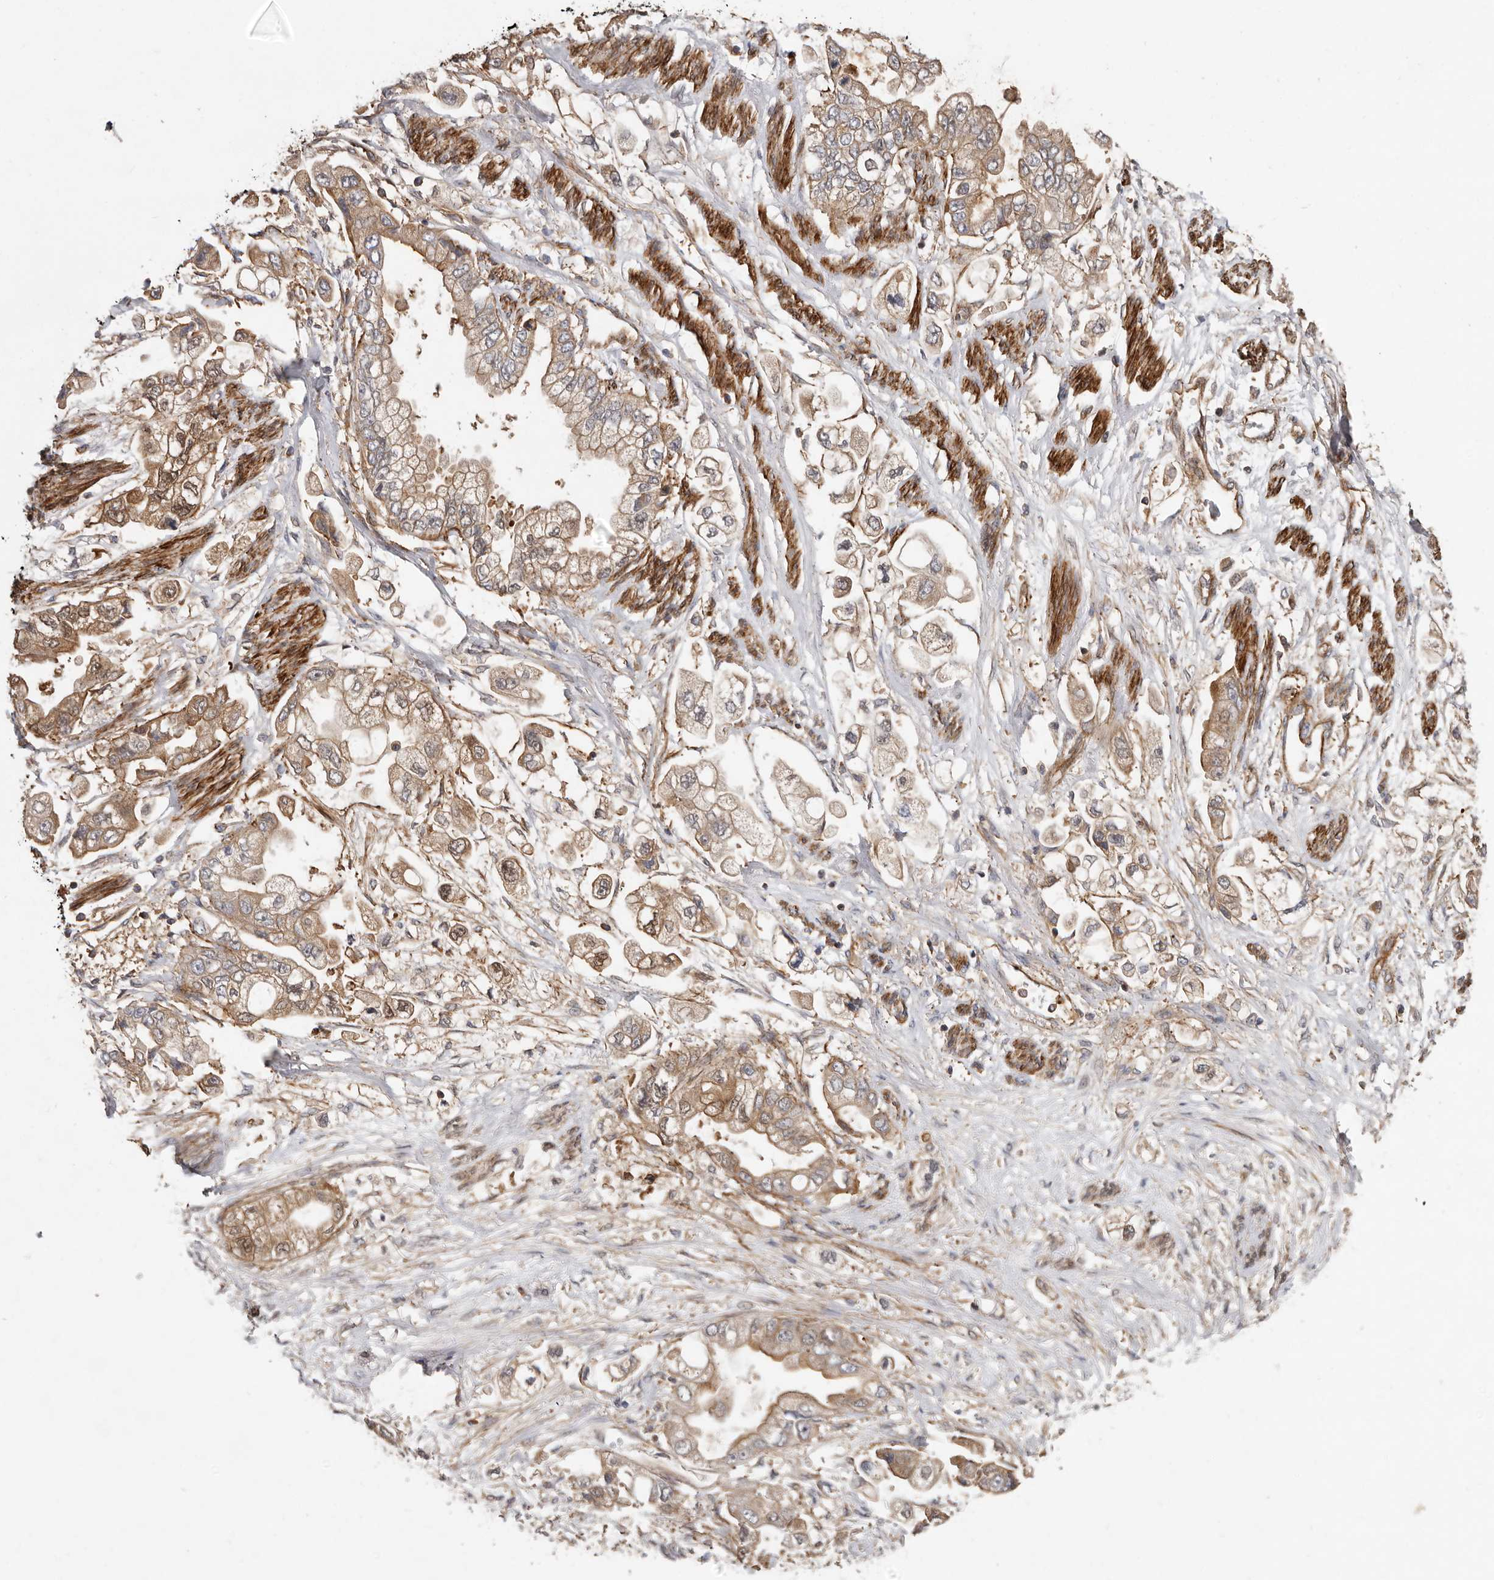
{"staining": {"intensity": "moderate", "quantity": ">75%", "location": "cytoplasmic/membranous"}, "tissue": "stomach cancer", "cell_type": "Tumor cells", "image_type": "cancer", "snomed": [{"axis": "morphology", "description": "Adenocarcinoma, NOS"}, {"axis": "topography", "description": "Stomach"}], "caption": "Adenocarcinoma (stomach) stained with DAB IHC shows medium levels of moderate cytoplasmic/membranous expression in approximately >75% of tumor cells.", "gene": "TMC7", "patient": {"sex": "male", "age": 62}}